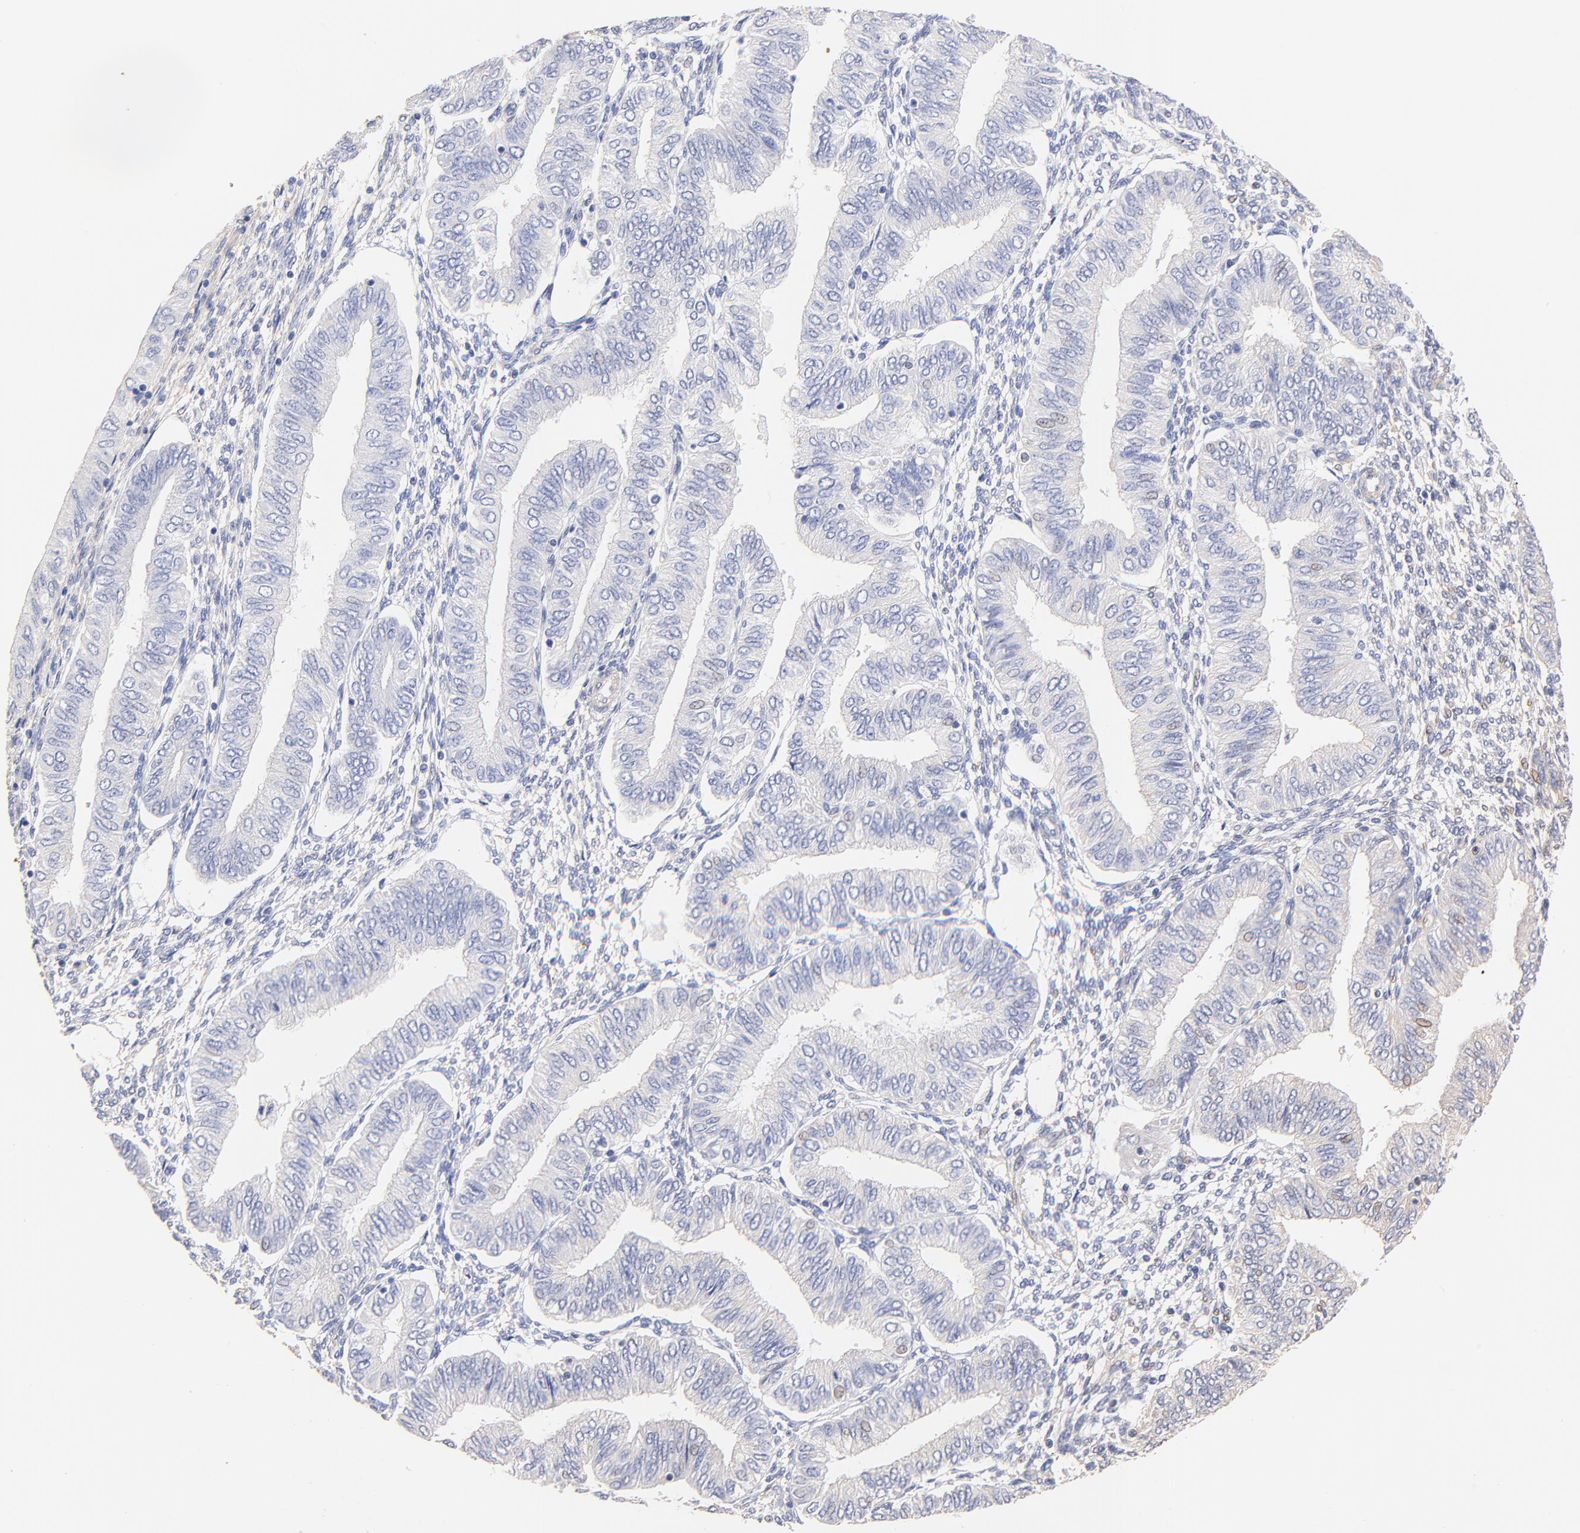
{"staining": {"intensity": "weak", "quantity": "<25%", "location": "cytoplasmic/membranous,nuclear"}, "tissue": "endometrial cancer", "cell_type": "Tumor cells", "image_type": "cancer", "snomed": [{"axis": "morphology", "description": "Adenocarcinoma, NOS"}, {"axis": "topography", "description": "Endometrium"}], "caption": "Protein analysis of adenocarcinoma (endometrial) shows no significant positivity in tumor cells. (Brightfield microscopy of DAB (3,3'-diaminobenzidine) immunohistochemistry at high magnification).", "gene": "ACTRT1", "patient": {"sex": "female", "age": 51}}